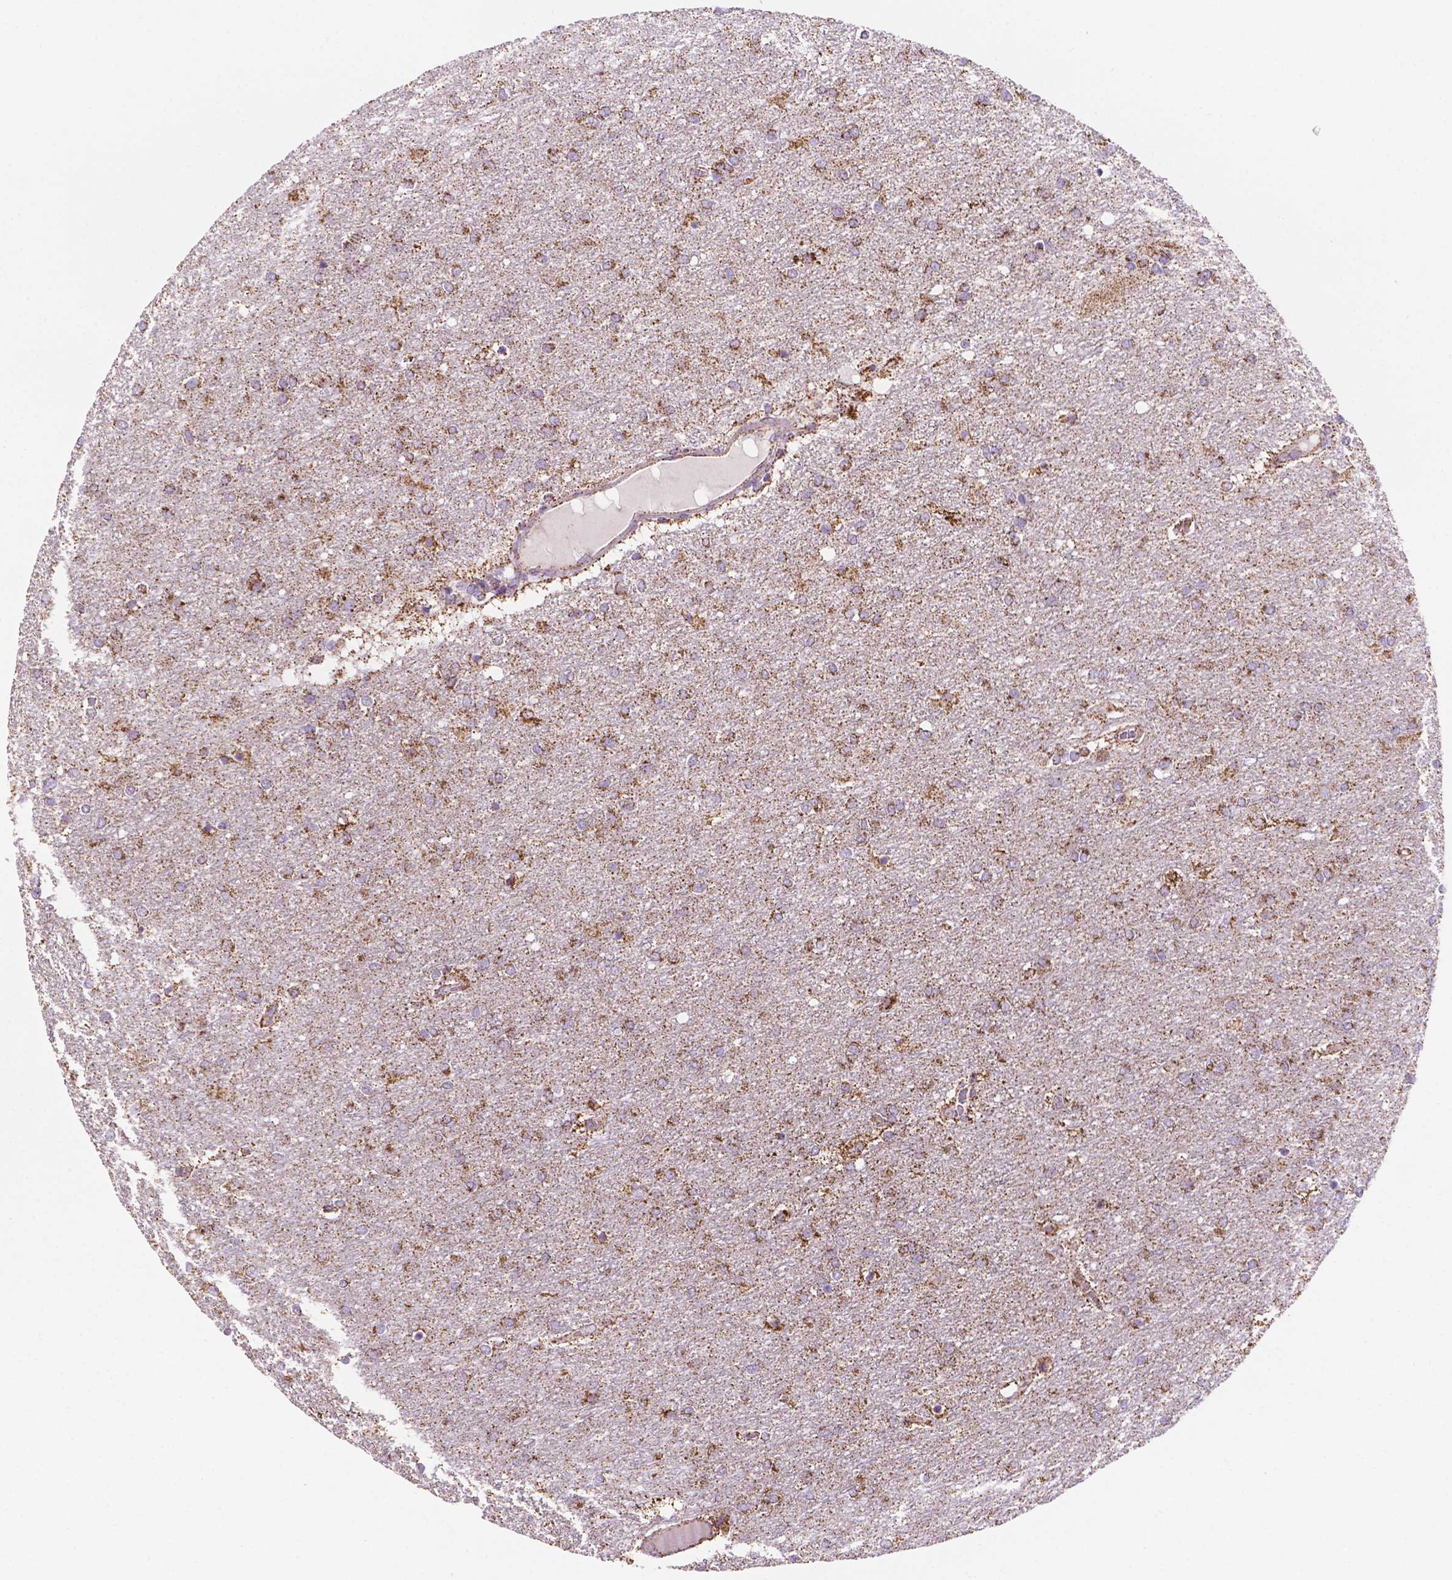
{"staining": {"intensity": "moderate", "quantity": ">75%", "location": "cytoplasmic/membranous"}, "tissue": "glioma", "cell_type": "Tumor cells", "image_type": "cancer", "snomed": [{"axis": "morphology", "description": "Glioma, malignant, High grade"}, {"axis": "topography", "description": "Brain"}], "caption": "Moderate cytoplasmic/membranous protein staining is seen in about >75% of tumor cells in glioma.", "gene": "HSPD1", "patient": {"sex": "female", "age": 61}}